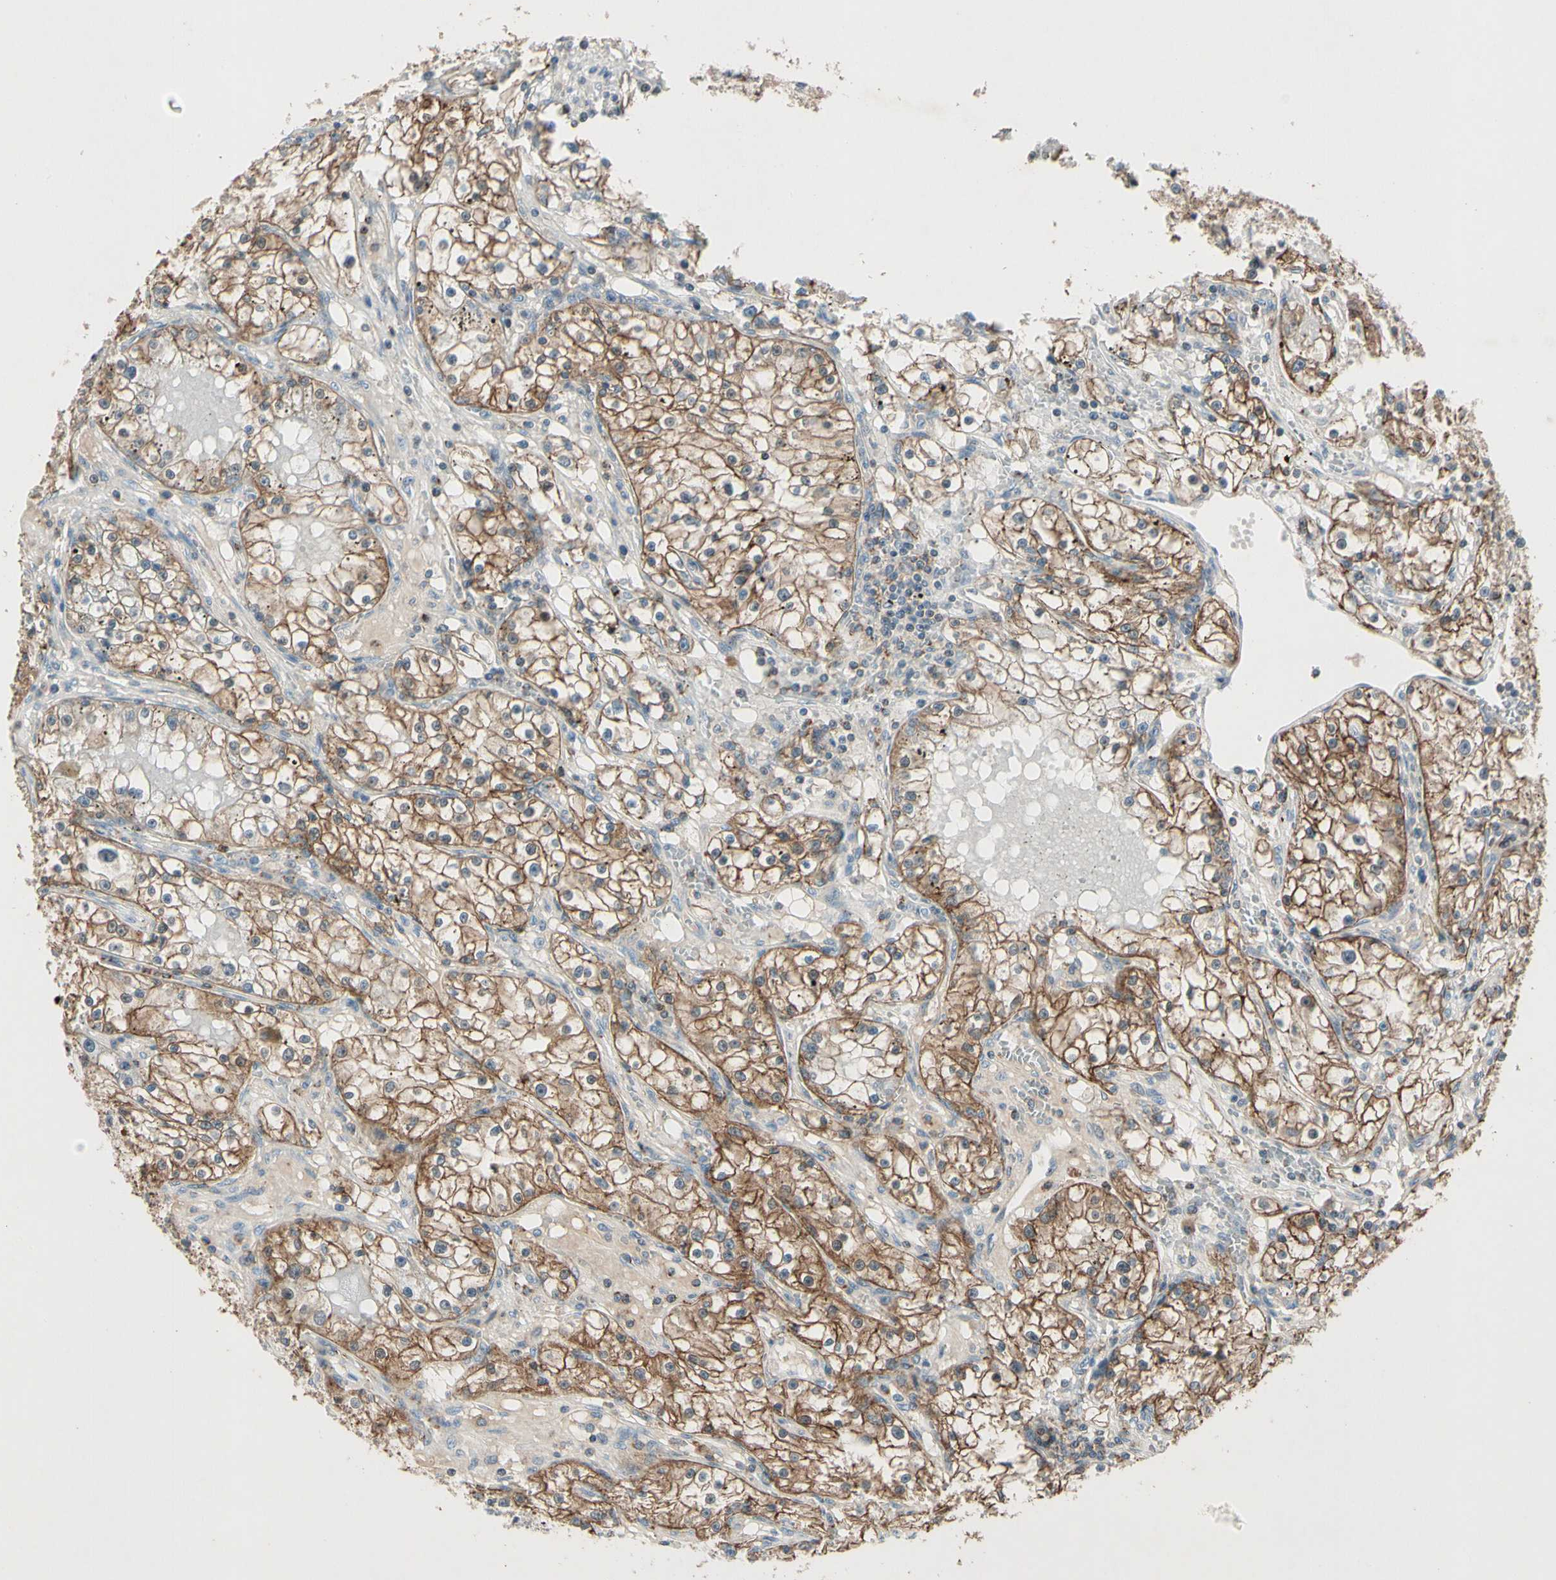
{"staining": {"intensity": "moderate", "quantity": ">75%", "location": "cytoplasmic/membranous"}, "tissue": "renal cancer", "cell_type": "Tumor cells", "image_type": "cancer", "snomed": [{"axis": "morphology", "description": "Adenocarcinoma, NOS"}, {"axis": "topography", "description": "Kidney"}], "caption": "Approximately >75% of tumor cells in human renal adenocarcinoma show moderate cytoplasmic/membranous protein staining as visualized by brown immunohistochemical staining.", "gene": "CDH6", "patient": {"sex": "male", "age": 56}}